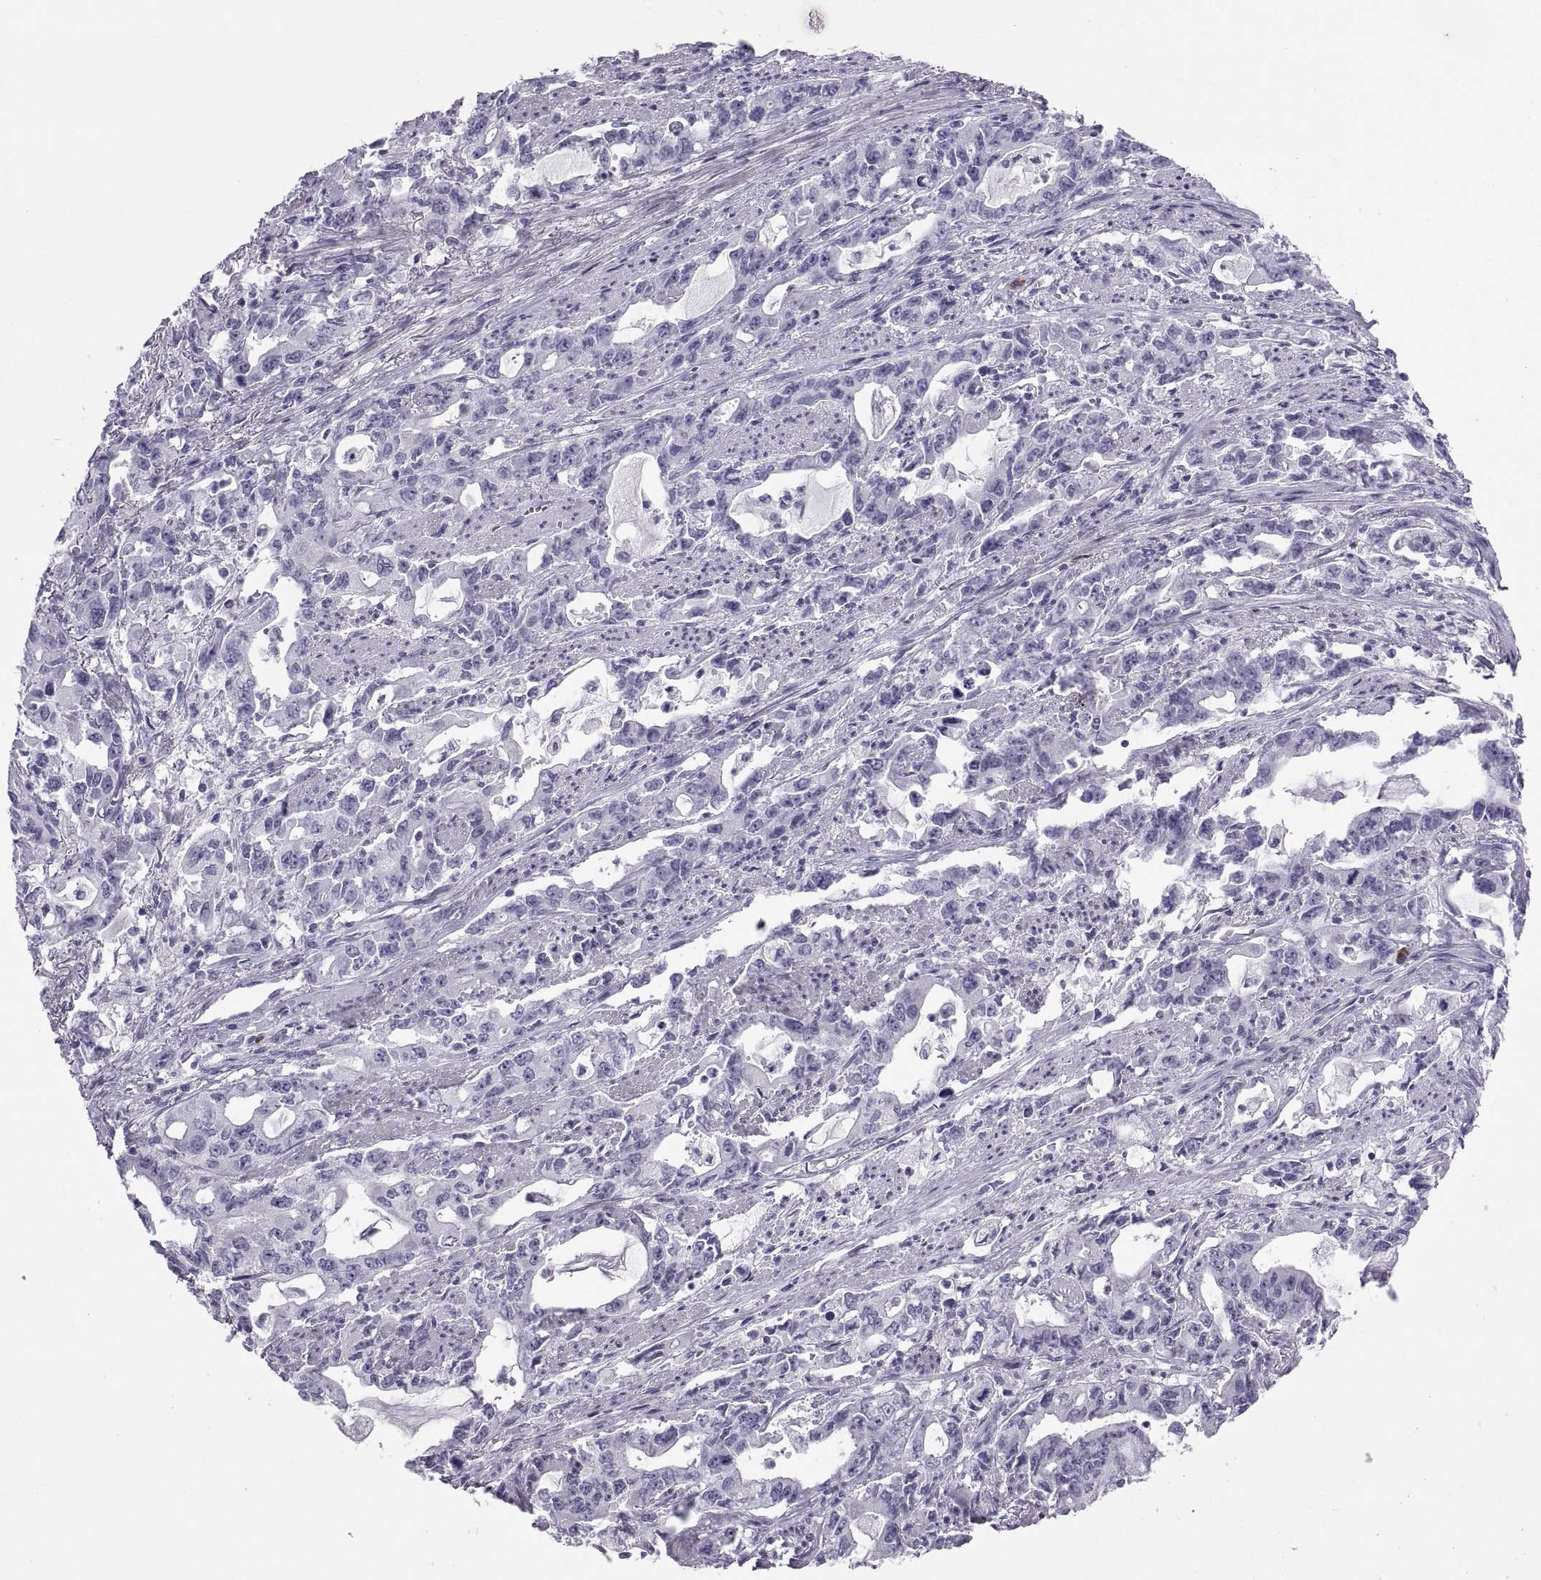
{"staining": {"intensity": "negative", "quantity": "none", "location": "none"}, "tissue": "stomach cancer", "cell_type": "Tumor cells", "image_type": "cancer", "snomed": [{"axis": "morphology", "description": "Adenocarcinoma, NOS"}, {"axis": "topography", "description": "Stomach, upper"}], "caption": "DAB immunohistochemical staining of stomach cancer (adenocarcinoma) displays no significant expression in tumor cells.", "gene": "CT47A10", "patient": {"sex": "male", "age": 85}}